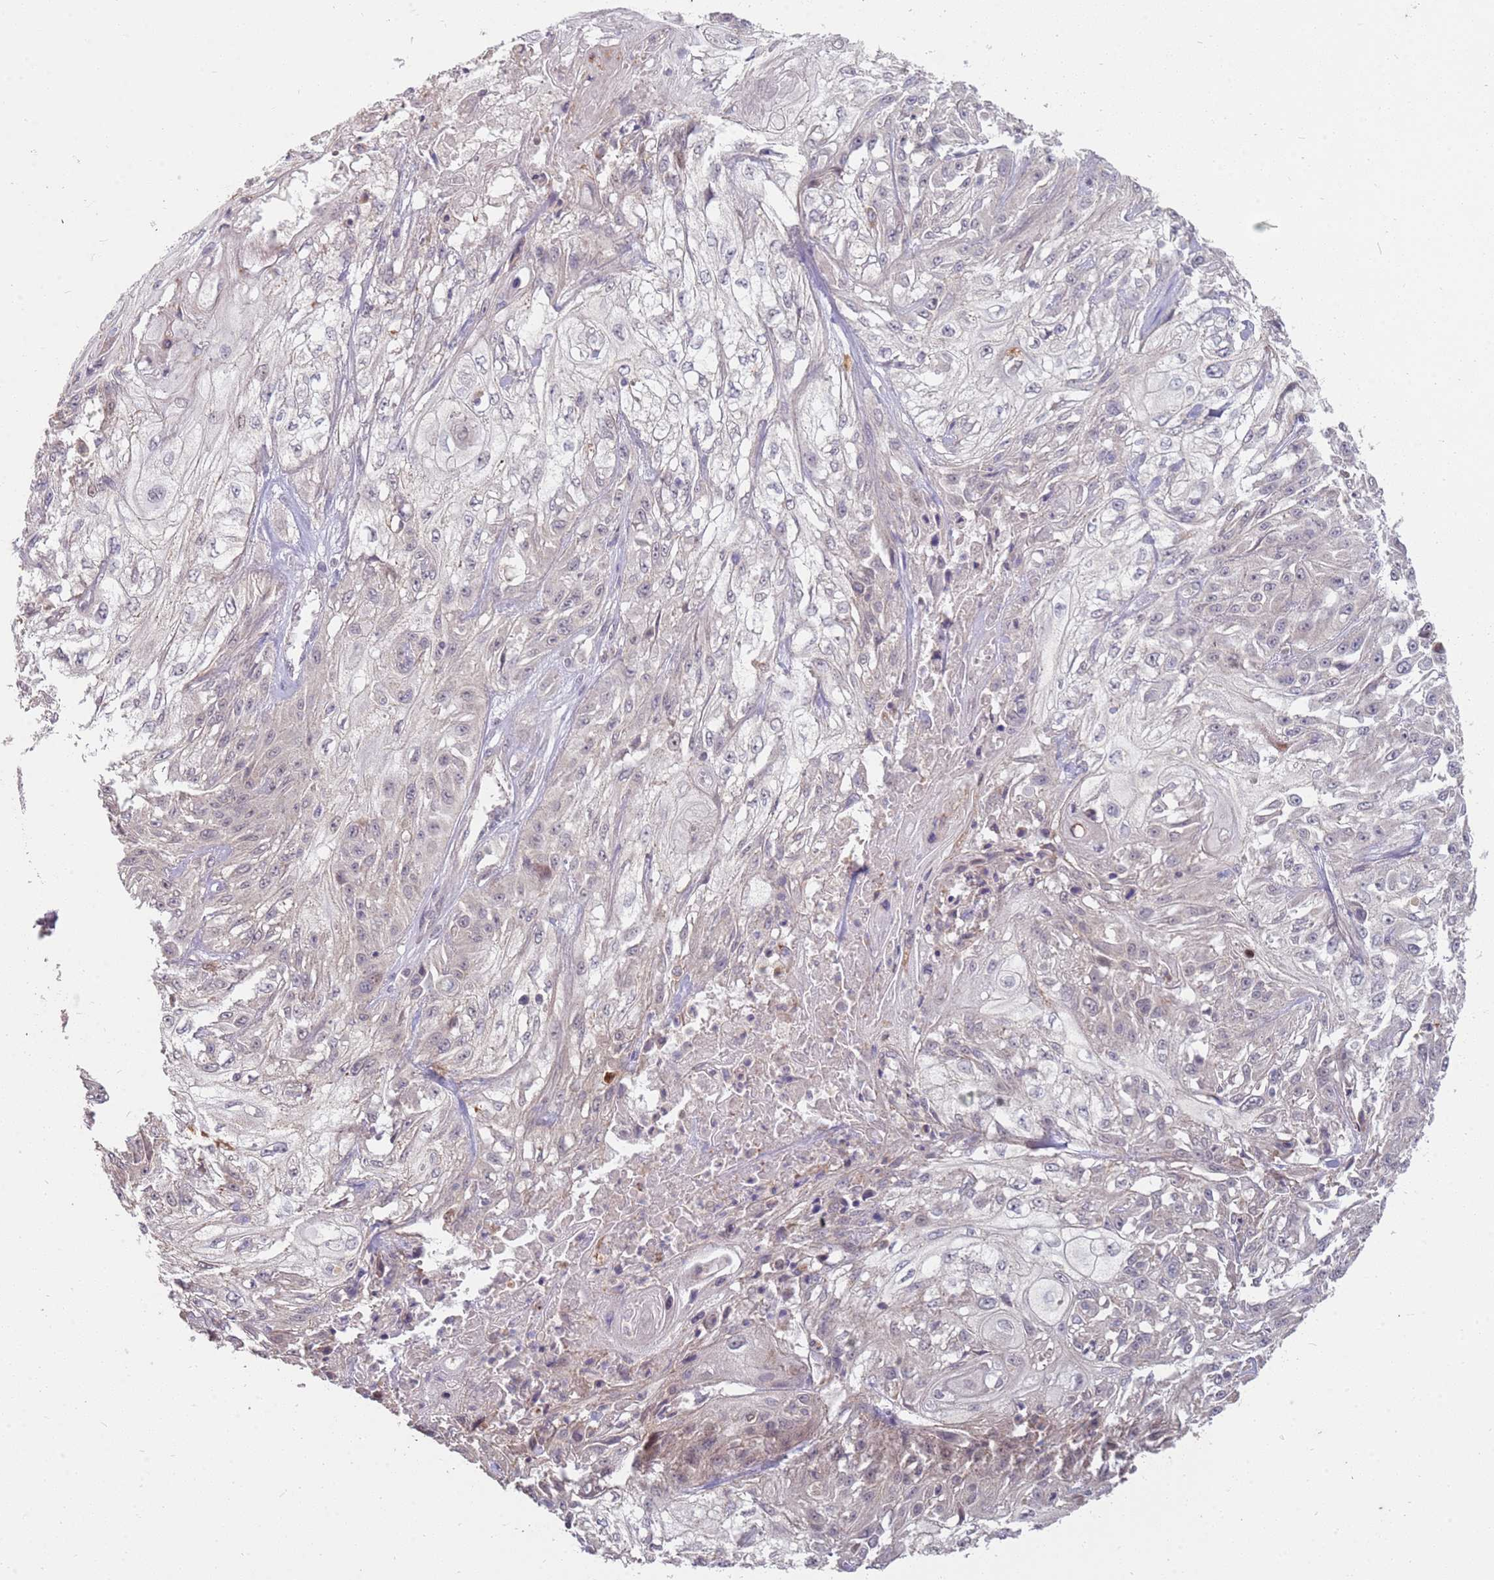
{"staining": {"intensity": "negative", "quantity": "none", "location": "none"}, "tissue": "skin cancer", "cell_type": "Tumor cells", "image_type": "cancer", "snomed": [{"axis": "morphology", "description": "Squamous cell carcinoma, NOS"}, {"axis": "morphology", "description": "Squamous cell carcinoma, metastatic, NOS"}, {"axis": "topography", "description": "Skin"}, {"axis": "topography", "description": "Lymph node"}], "caption": "Skin cancer (metastatic squamous cell carcinoma) was stained to show a protein in brown. There is no significant positivity in tumor cells.", "gene": "MPEG1", "patient": {"sex": "male", "age": 75}}